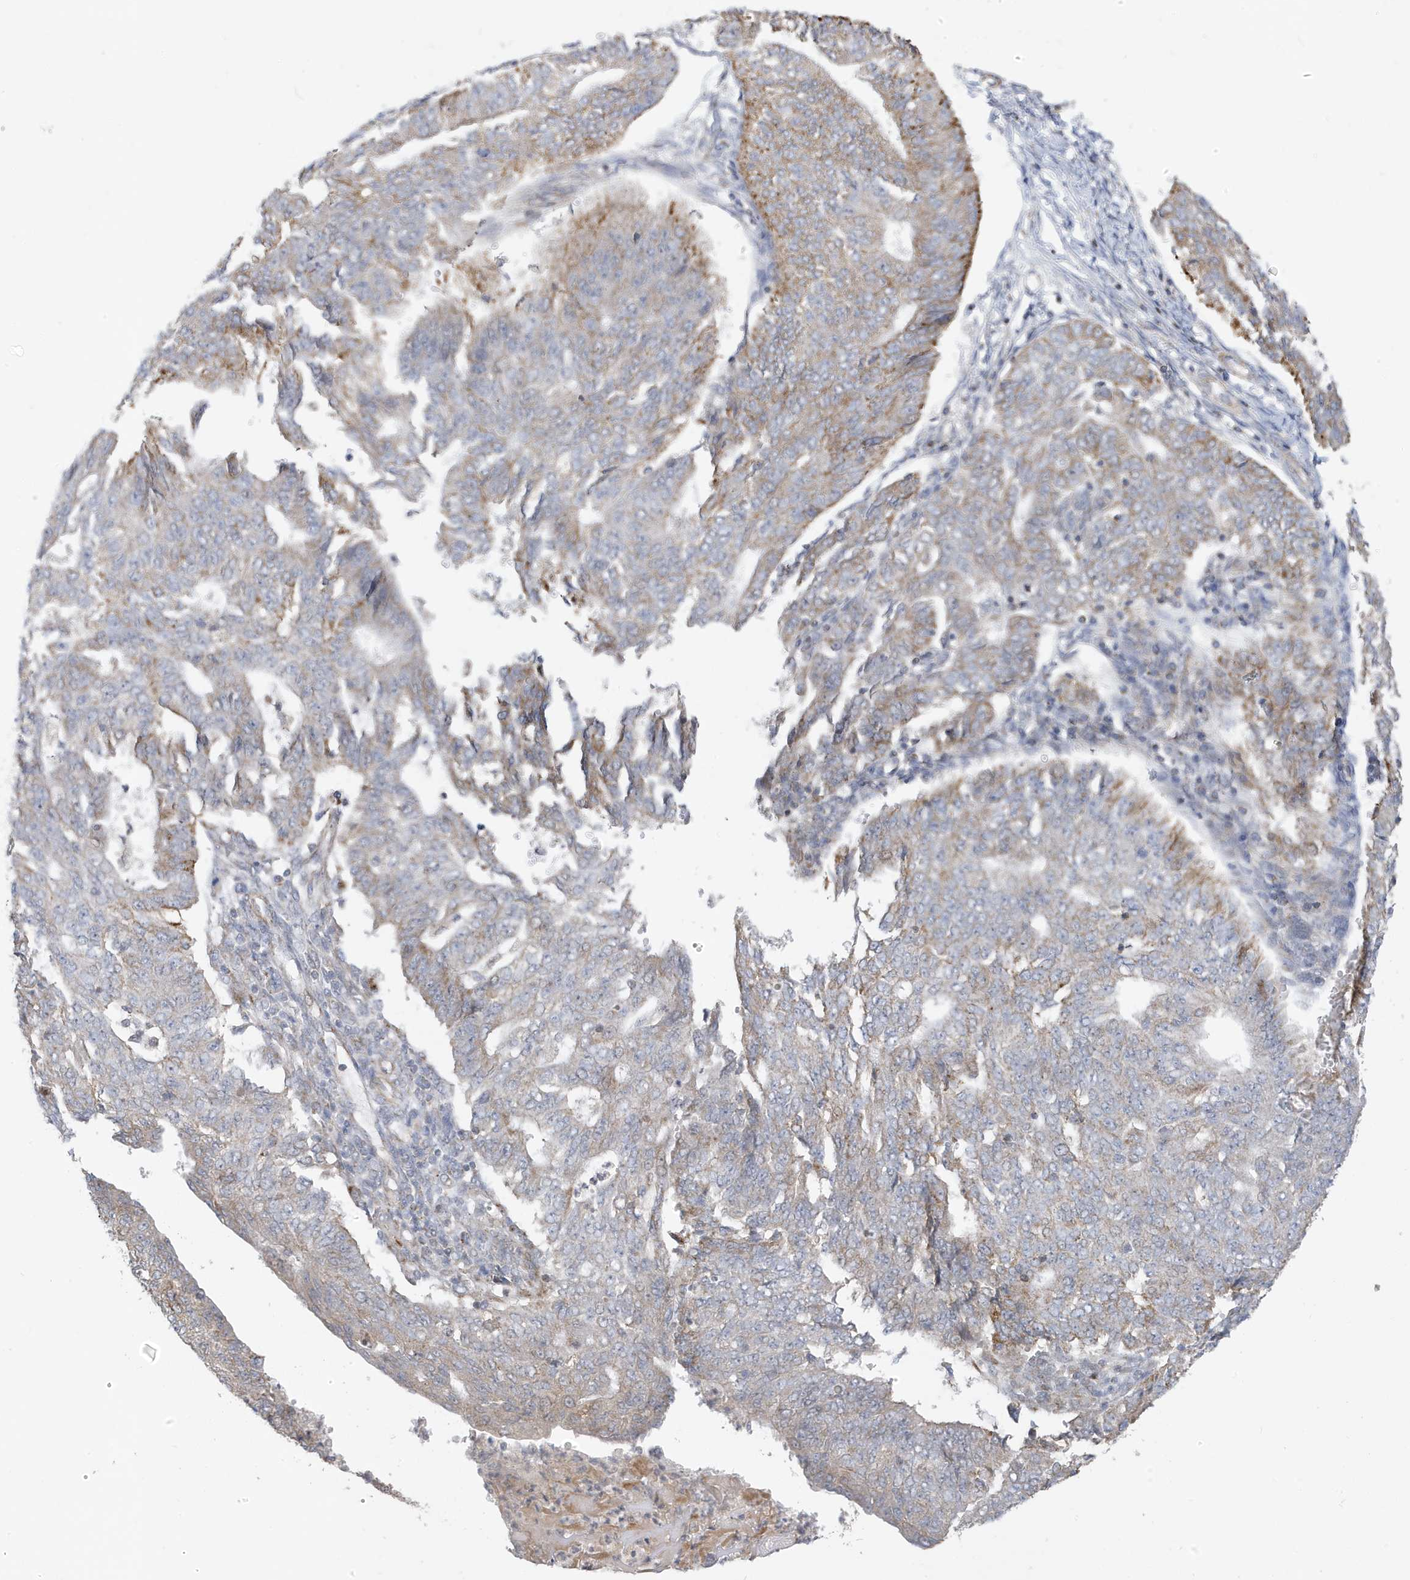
{"staining": {"intensity": "moderate", "quantity": "25%-75%", "location": "cytoplasmic/membranous"}, "tissue": "endometrial cancer", "cell_type": "Tumor cells", "image_type": "cancer", "snomed": [{"axis": "morphology", "description": "Adenocarcinoma, NOS"}, {"axis": "topography", "description": "Endometrium"}], "caption": "Endometrial adenocarcinoma stained with immunohistochemistry (IHC) displays moderate cytoplasmic/membranous staining in about 25%-75% of tumor cells. (IHC, brightfield microscopy, high magnification).", "gene": "ATP13A5", "patient": {"sex": "female", "age": 32}}